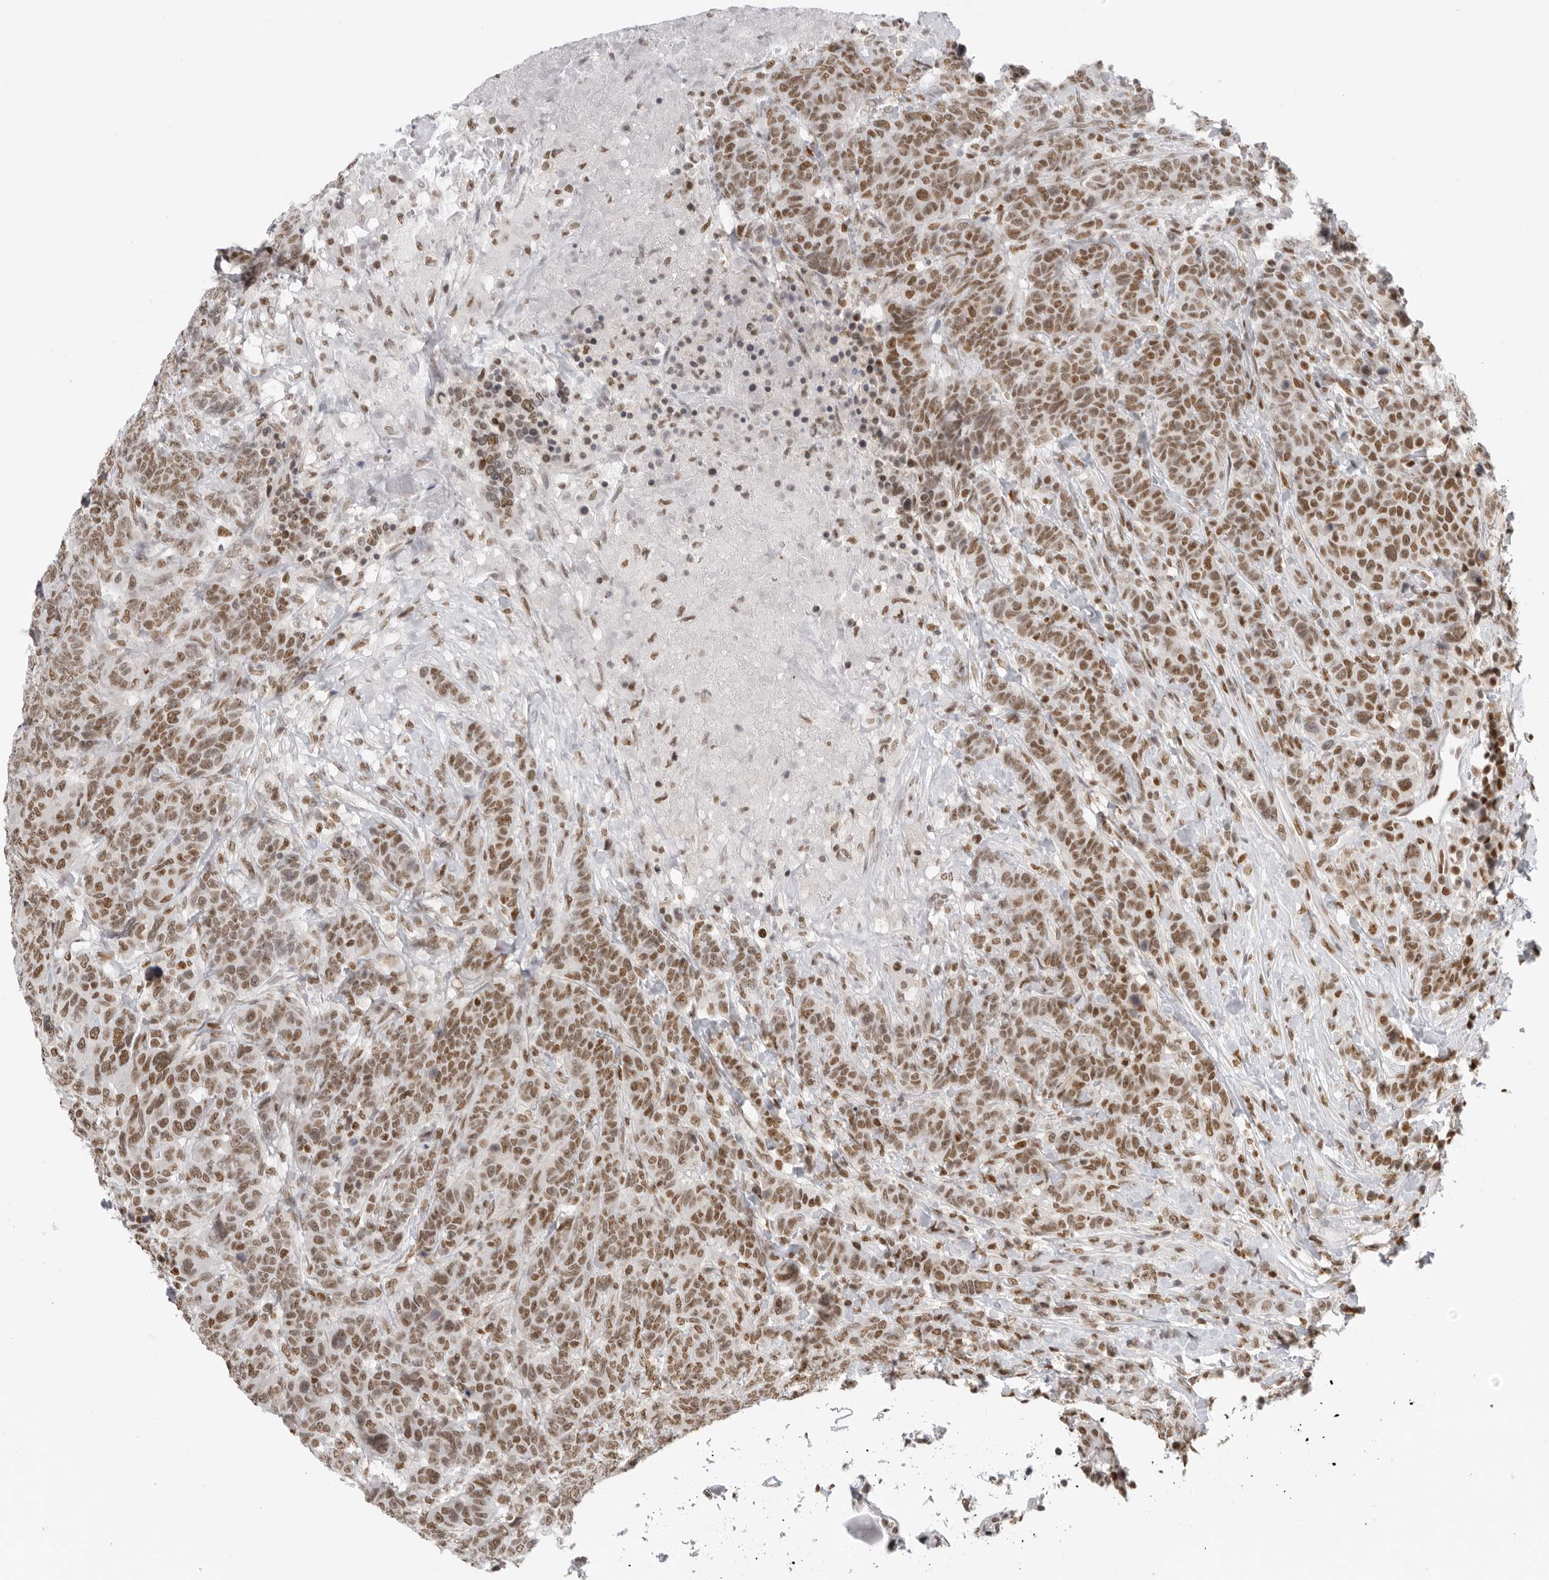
{"staining": {"intensity": "moderate", "quantity": ">75%", "location": "nuclear"}, "tissue": "breast cancer", "cell_type": "Tumor cells", "image_type": "cancer", "snomed": [{"axis": "morphology", "description": "Duct carcinoma"}, {"axis": "topography", "description": "Breast"}], "caption": "Tumor cells show medium levels of moderate nuclear expression in about >75% of cells in human breast intraductal carcinoma.", "gene": "RPA2", "patient": {"sex": "female", "age": 37}}